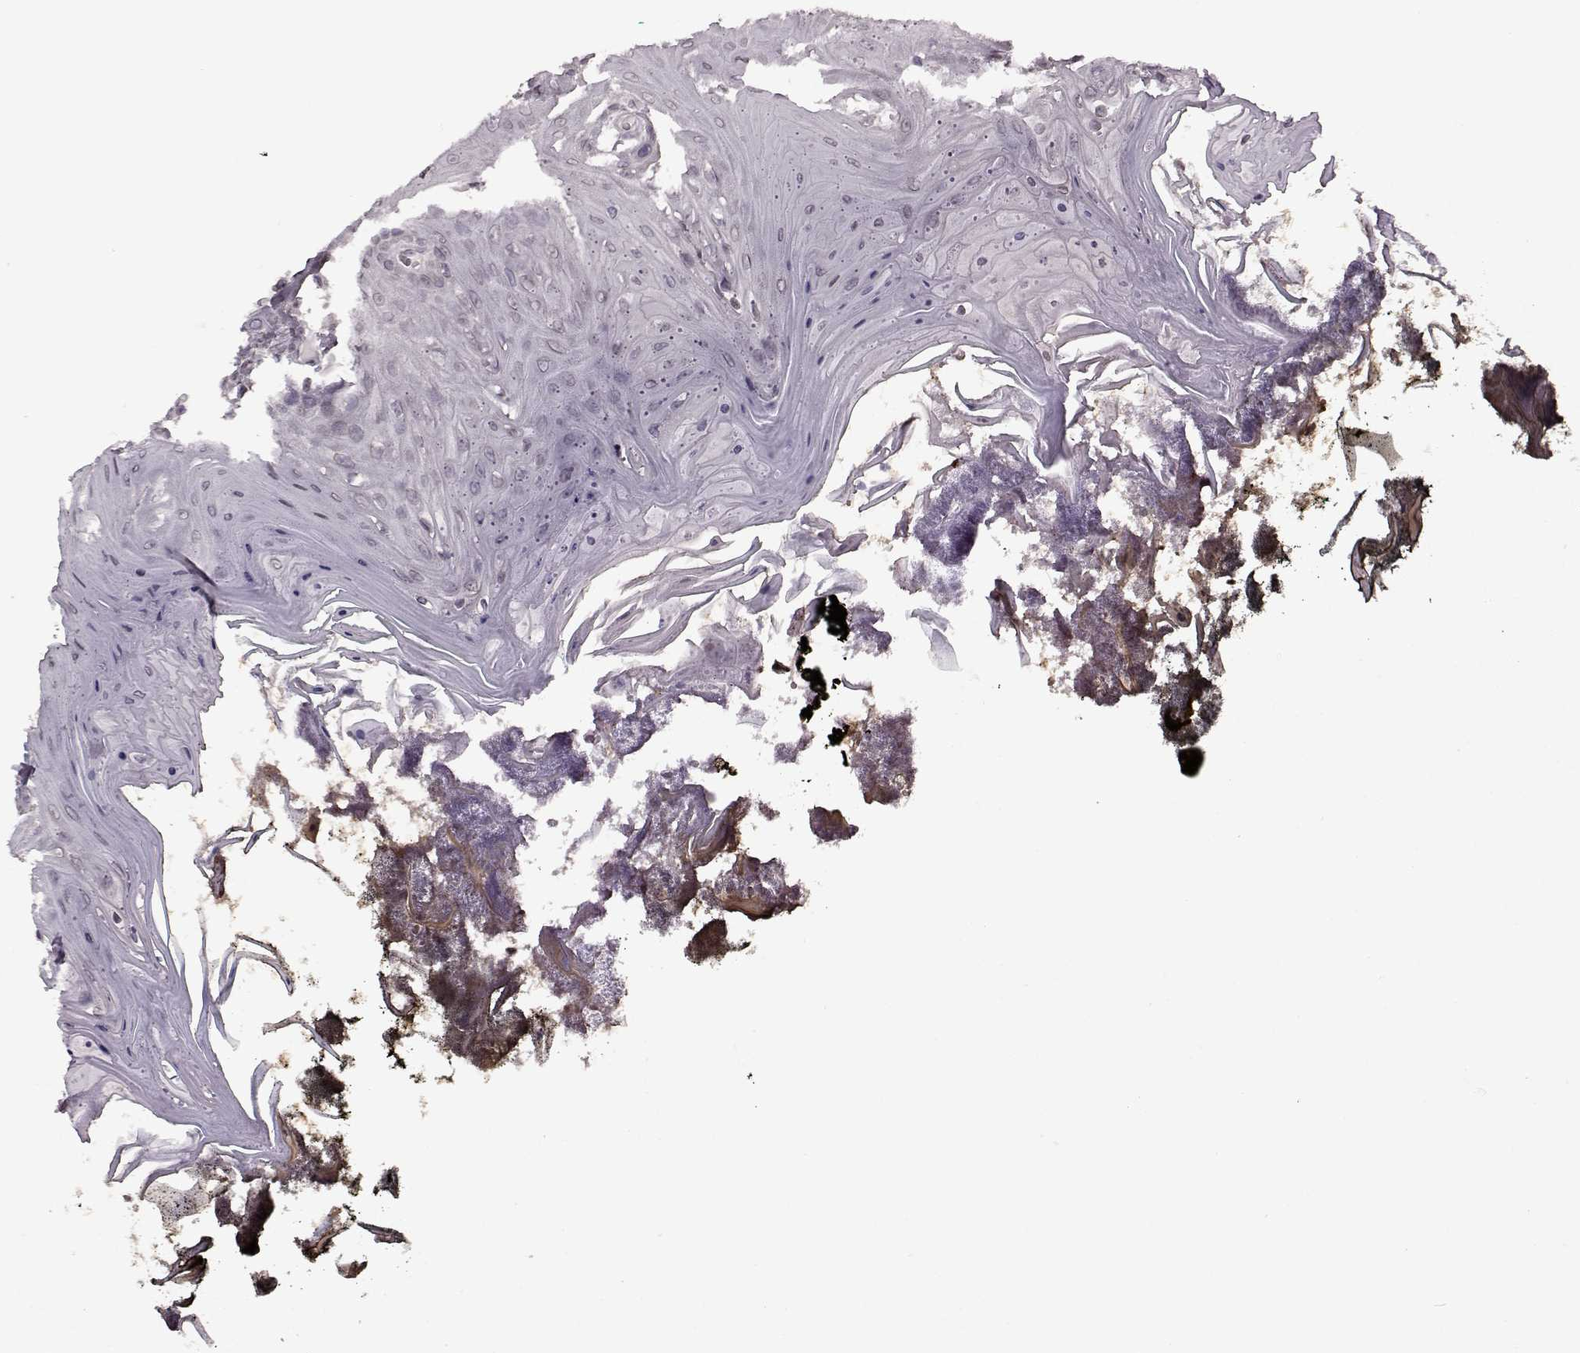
{"staining": {"intensity": "weak", "quantity": "<25%", "location": "nuclear"}, "tissue": "oral mucosa", "cell_type": "Squamous epithelial cells", "image_type": "normal", "snomed": [{"axis": "morphology", "description": "Normal tissue, NOS"}, {"axis": "topography", "description": "Oral tissue"}], "caption": "Immunohistochemistry of benign oral mucosa shows no positivity in squamous epithelial cells. (DAB (3,3'-diaminobenzidine) immunohistochemistry with hematoxylin counter stain).", "gene": "STX1A", "patient": {"sex": "male", "age": 9}}